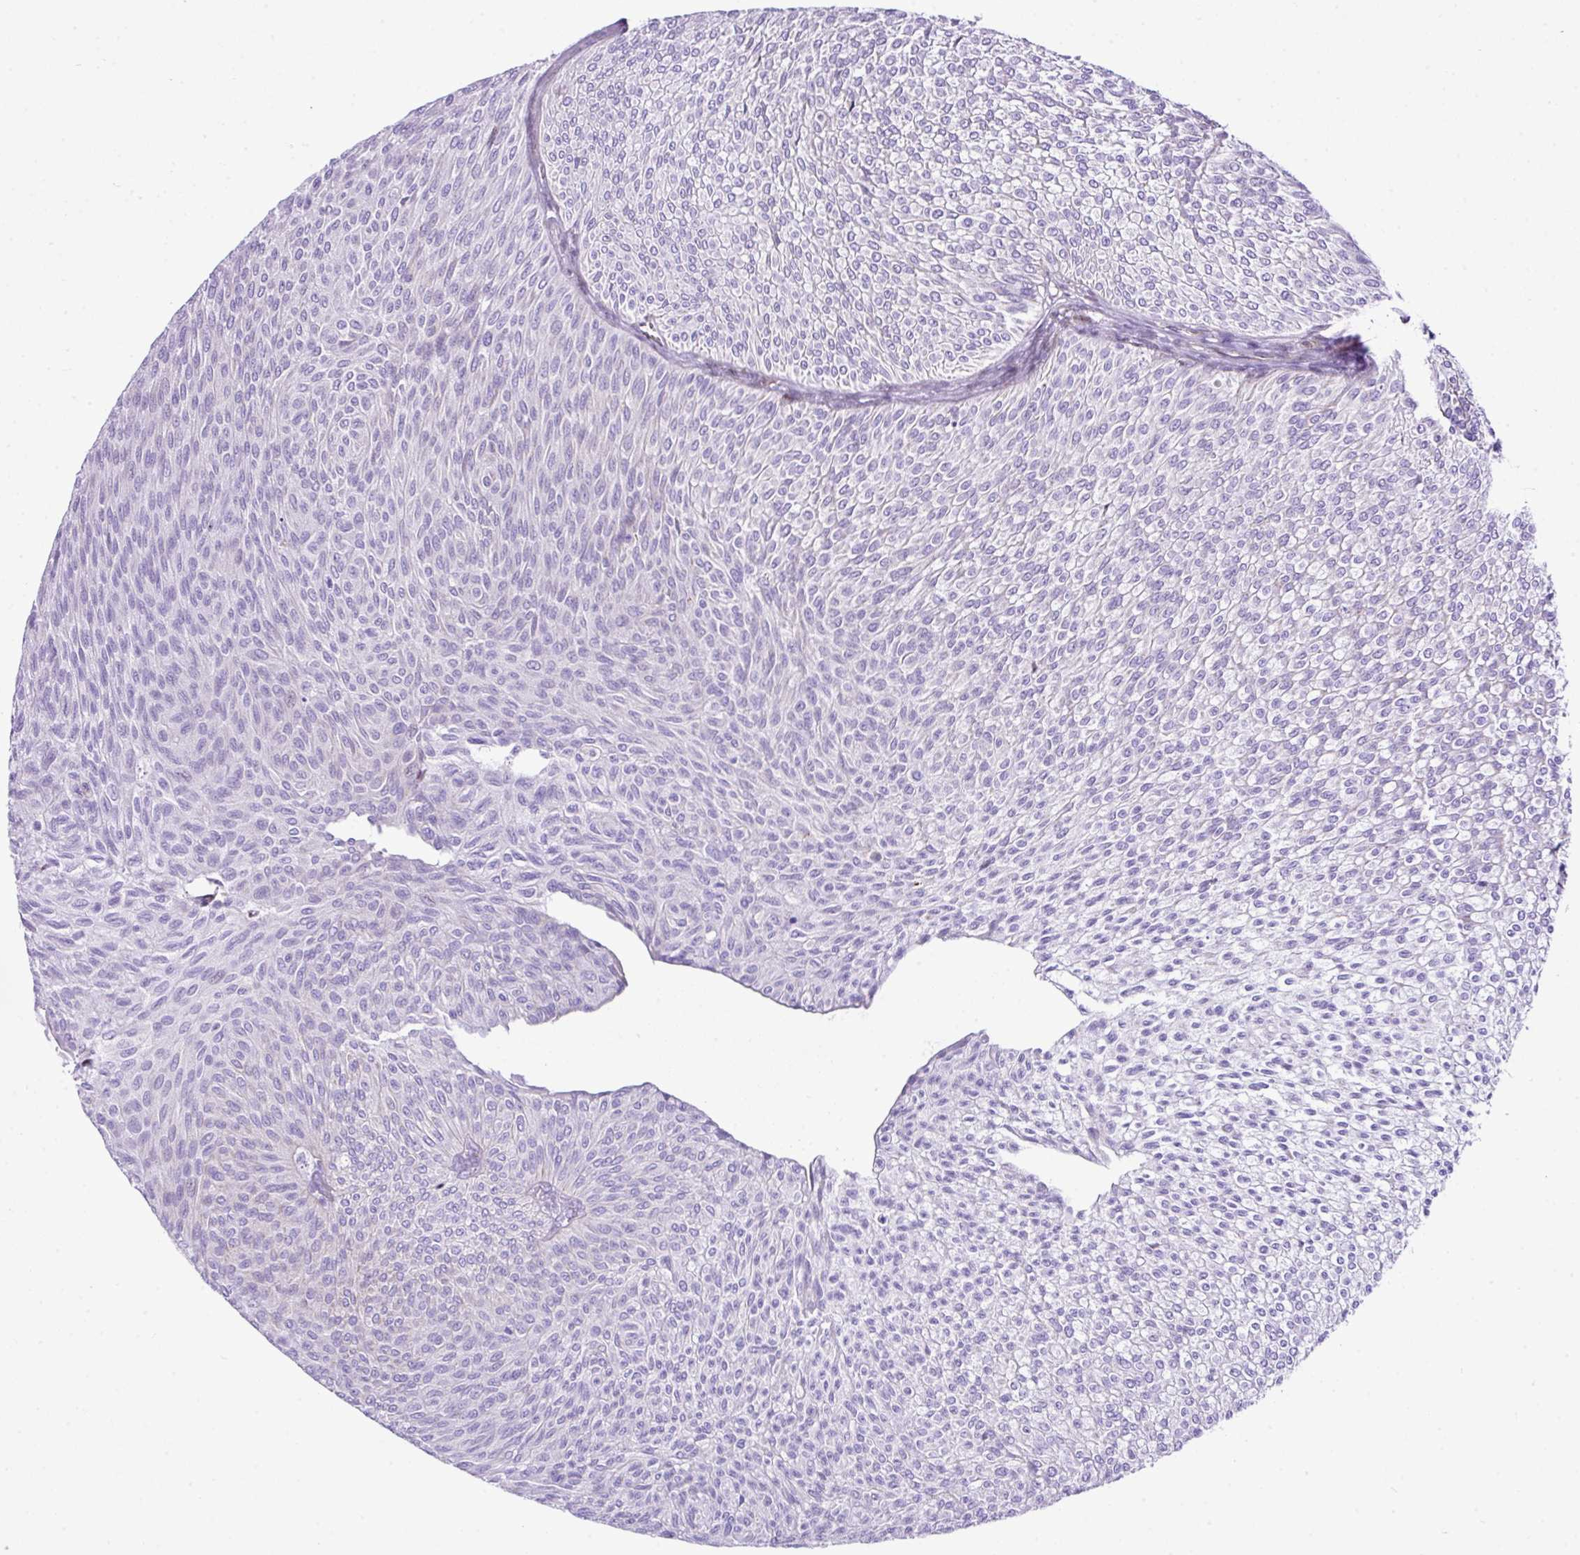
{"staining": {"intensity": "negative", "quantity": "none", "location": "none"}, "tissue": "urothelial cancer", "cell_type": "Tumor cells", "image_type": "cancer", "snomed": [{"axis": "morphology", "description": "Urothelial carcinoma, Low grade"}, {"axis": "topography", "description": "Urinary bladder"}], "caption": "Urothelial cancer was stained to show a protein in brown. There is no significant expression in tumor cells.", "gene": "RCAN2", "patient": {"sex": "male", "age": 91}}